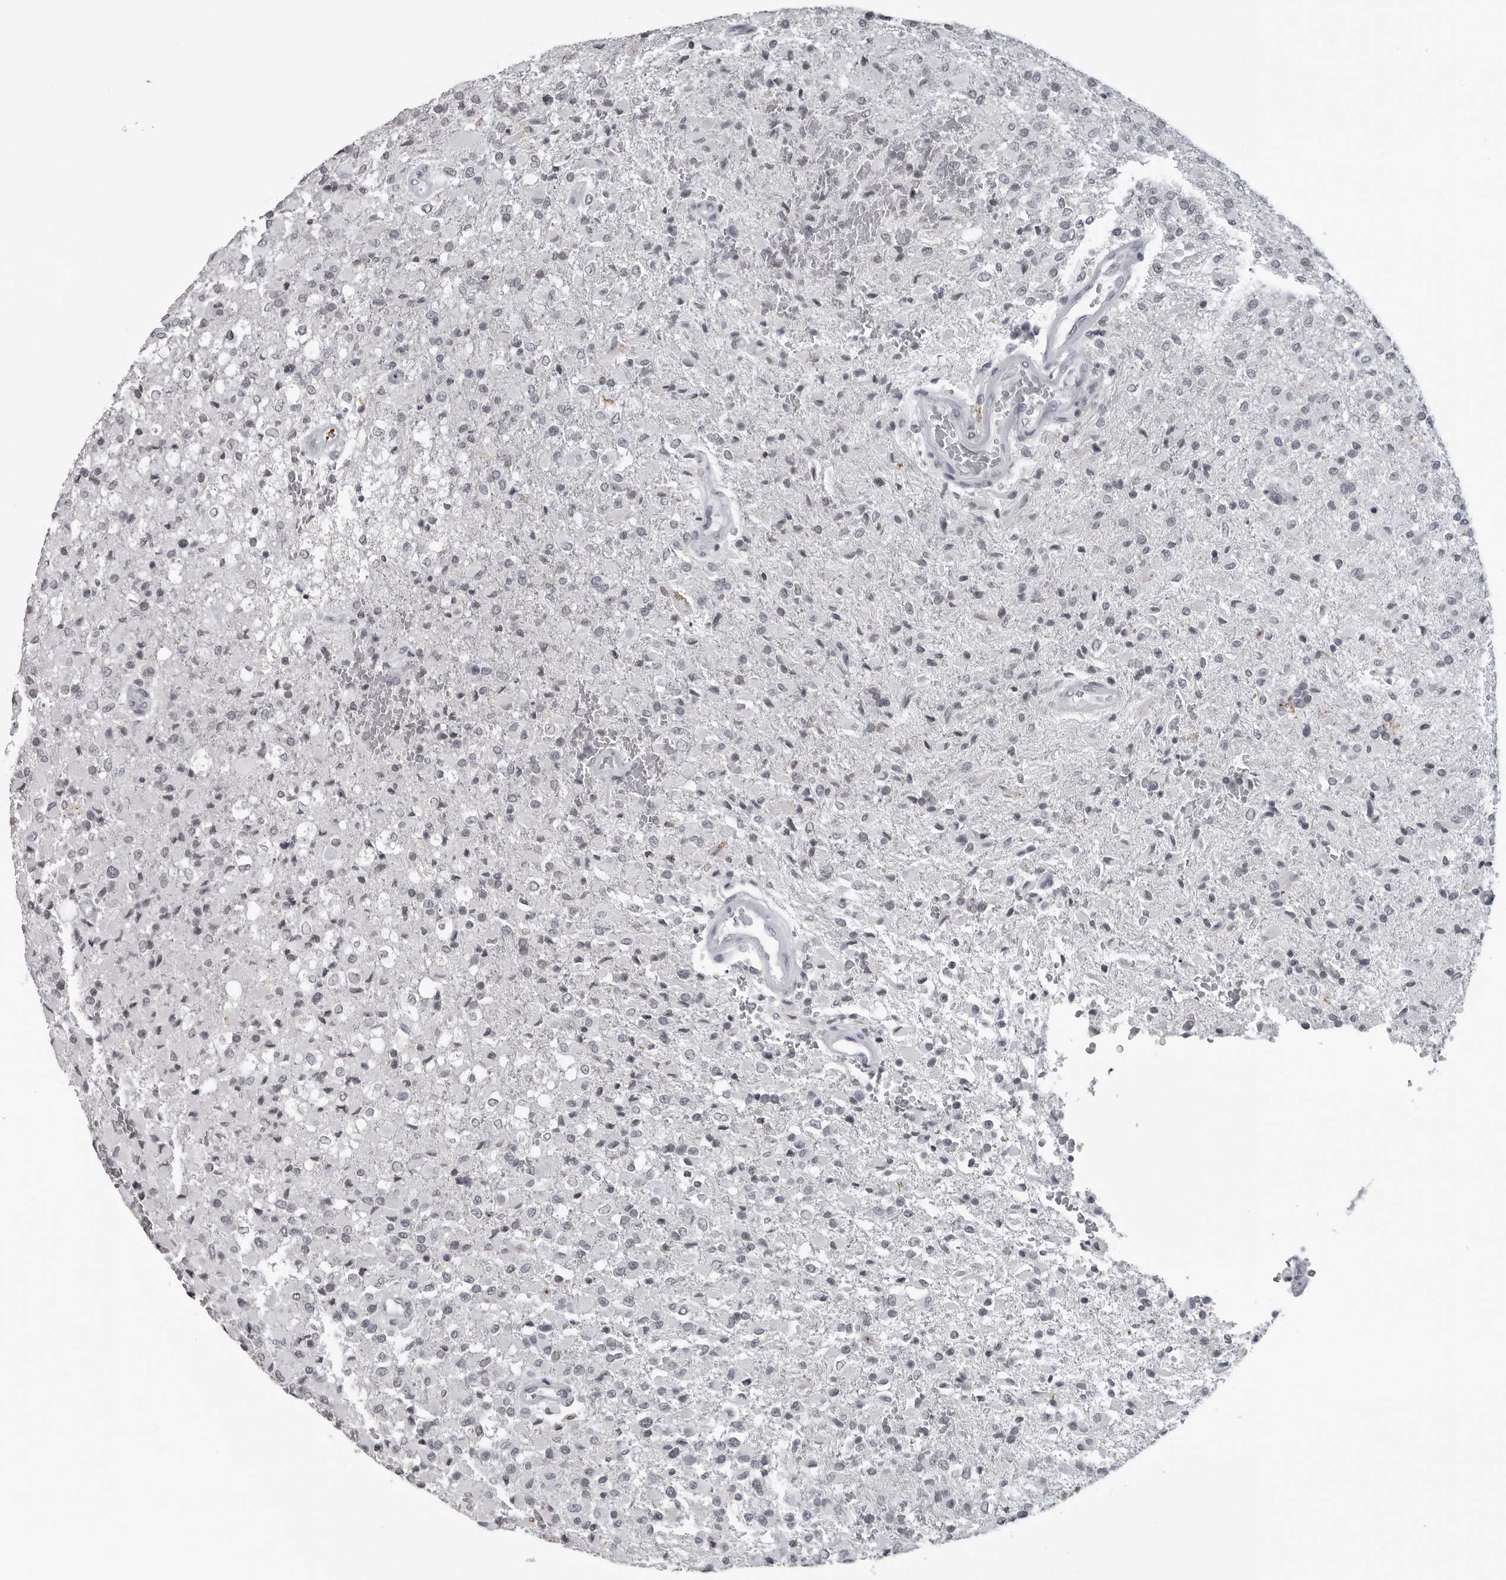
{"staining": {"intensity": "negative", "quantity": "none", "location": "none"}, "tissue": "glioma", "cell_type": "Tumor cells", "image_type": "cancer", "snomed": [{"axis": "morphology", "description": "Glioma, malignant, High grade"}, {"axis": "topography", "description": "Brain"}], "caption": "This is an immunohistochemistry (IHC) image of malignant glioma (high-grade). There is no staining in tumor cells.", "gene": "DDX54", "patient": {"sex": "male", "age": 71}}